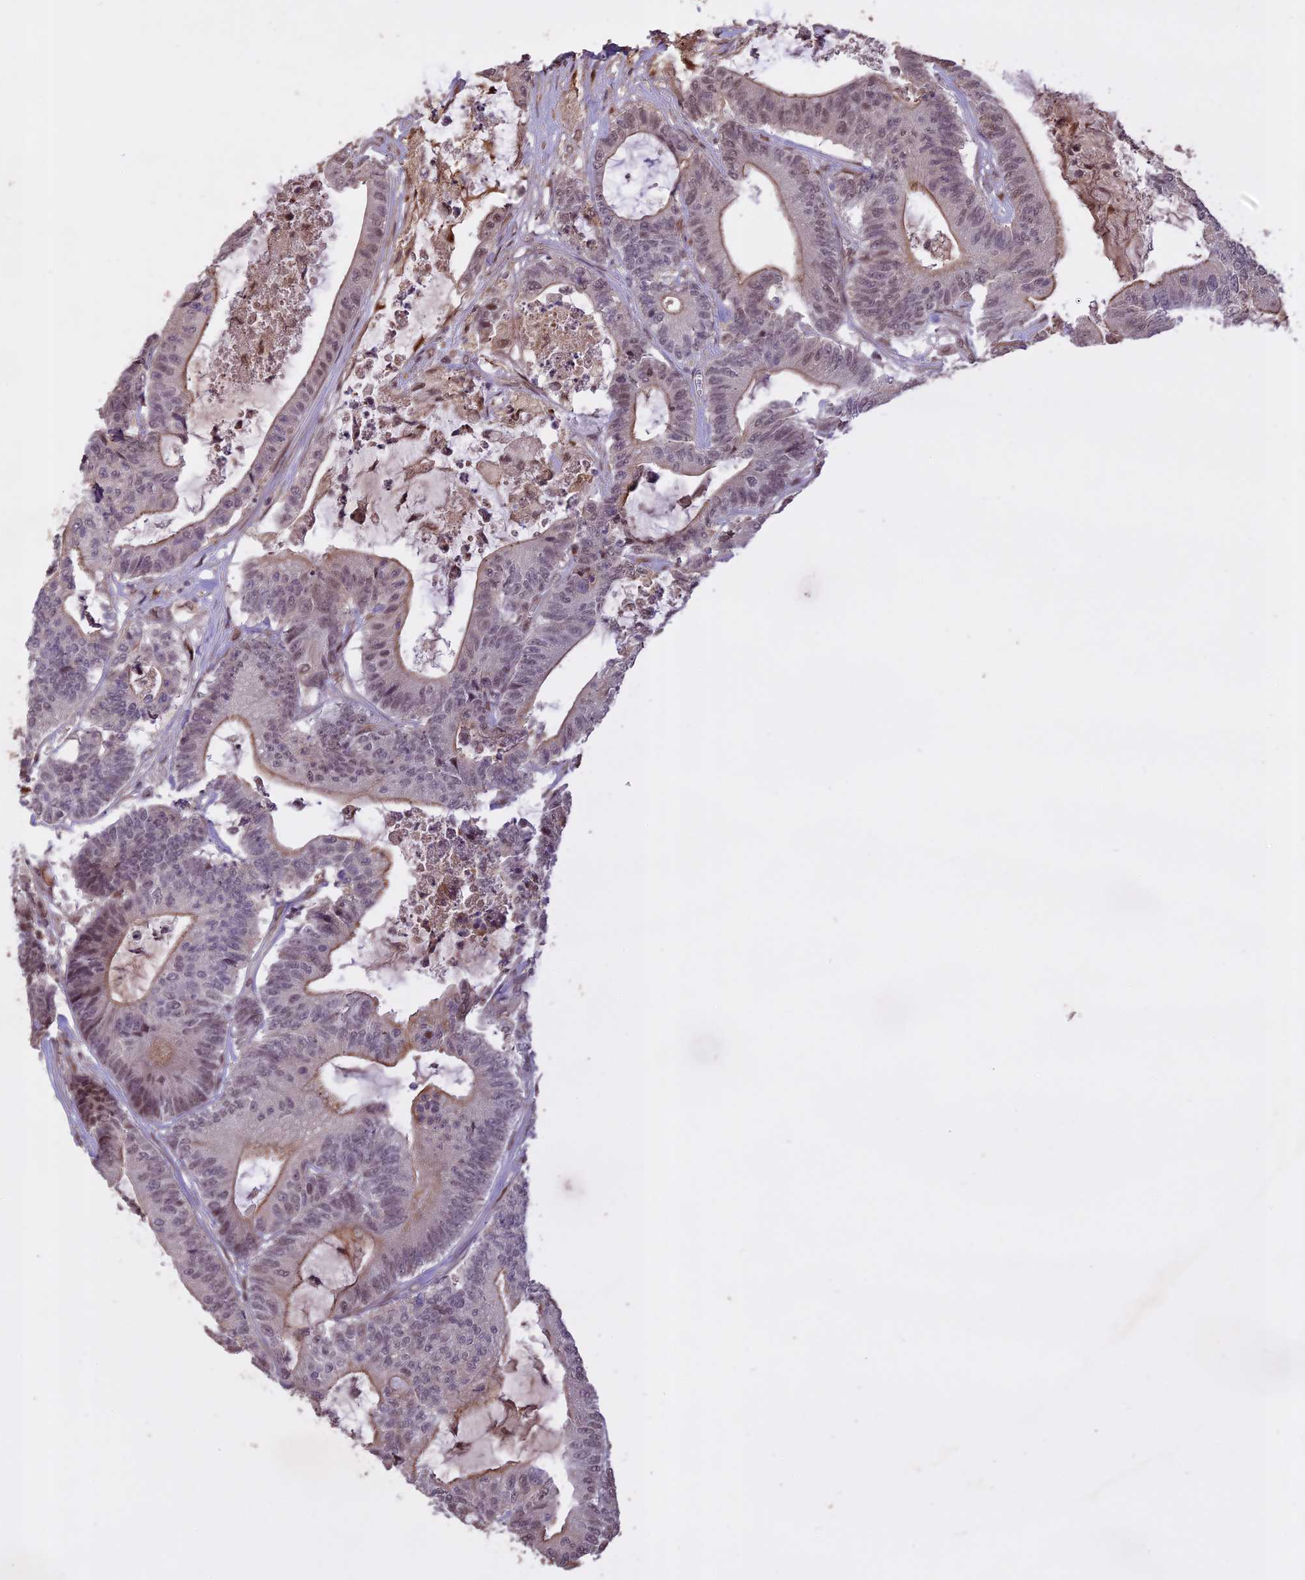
{"staining": {"intensity": "weak", "quantity": "25%-75%", "location": "nuclear"}, "tissue": "colorectal cancer", "cell_type": "Tumor cells", "image_type": "cancer", "snomed": [{"axis": "morphology", "description": "Adenocarcinoma, NOS"}, {"axis": "topography", "description": "Colon"}], "caption": "This image demonstrates immunohistochemistry staining of colorectal cancer (adenocarcinoma), with low weak nuclear expression in approximately 25%-75% of tumor cells.", "gene": "PRELID2", "patient": {"sex": "female", "age": 84}}